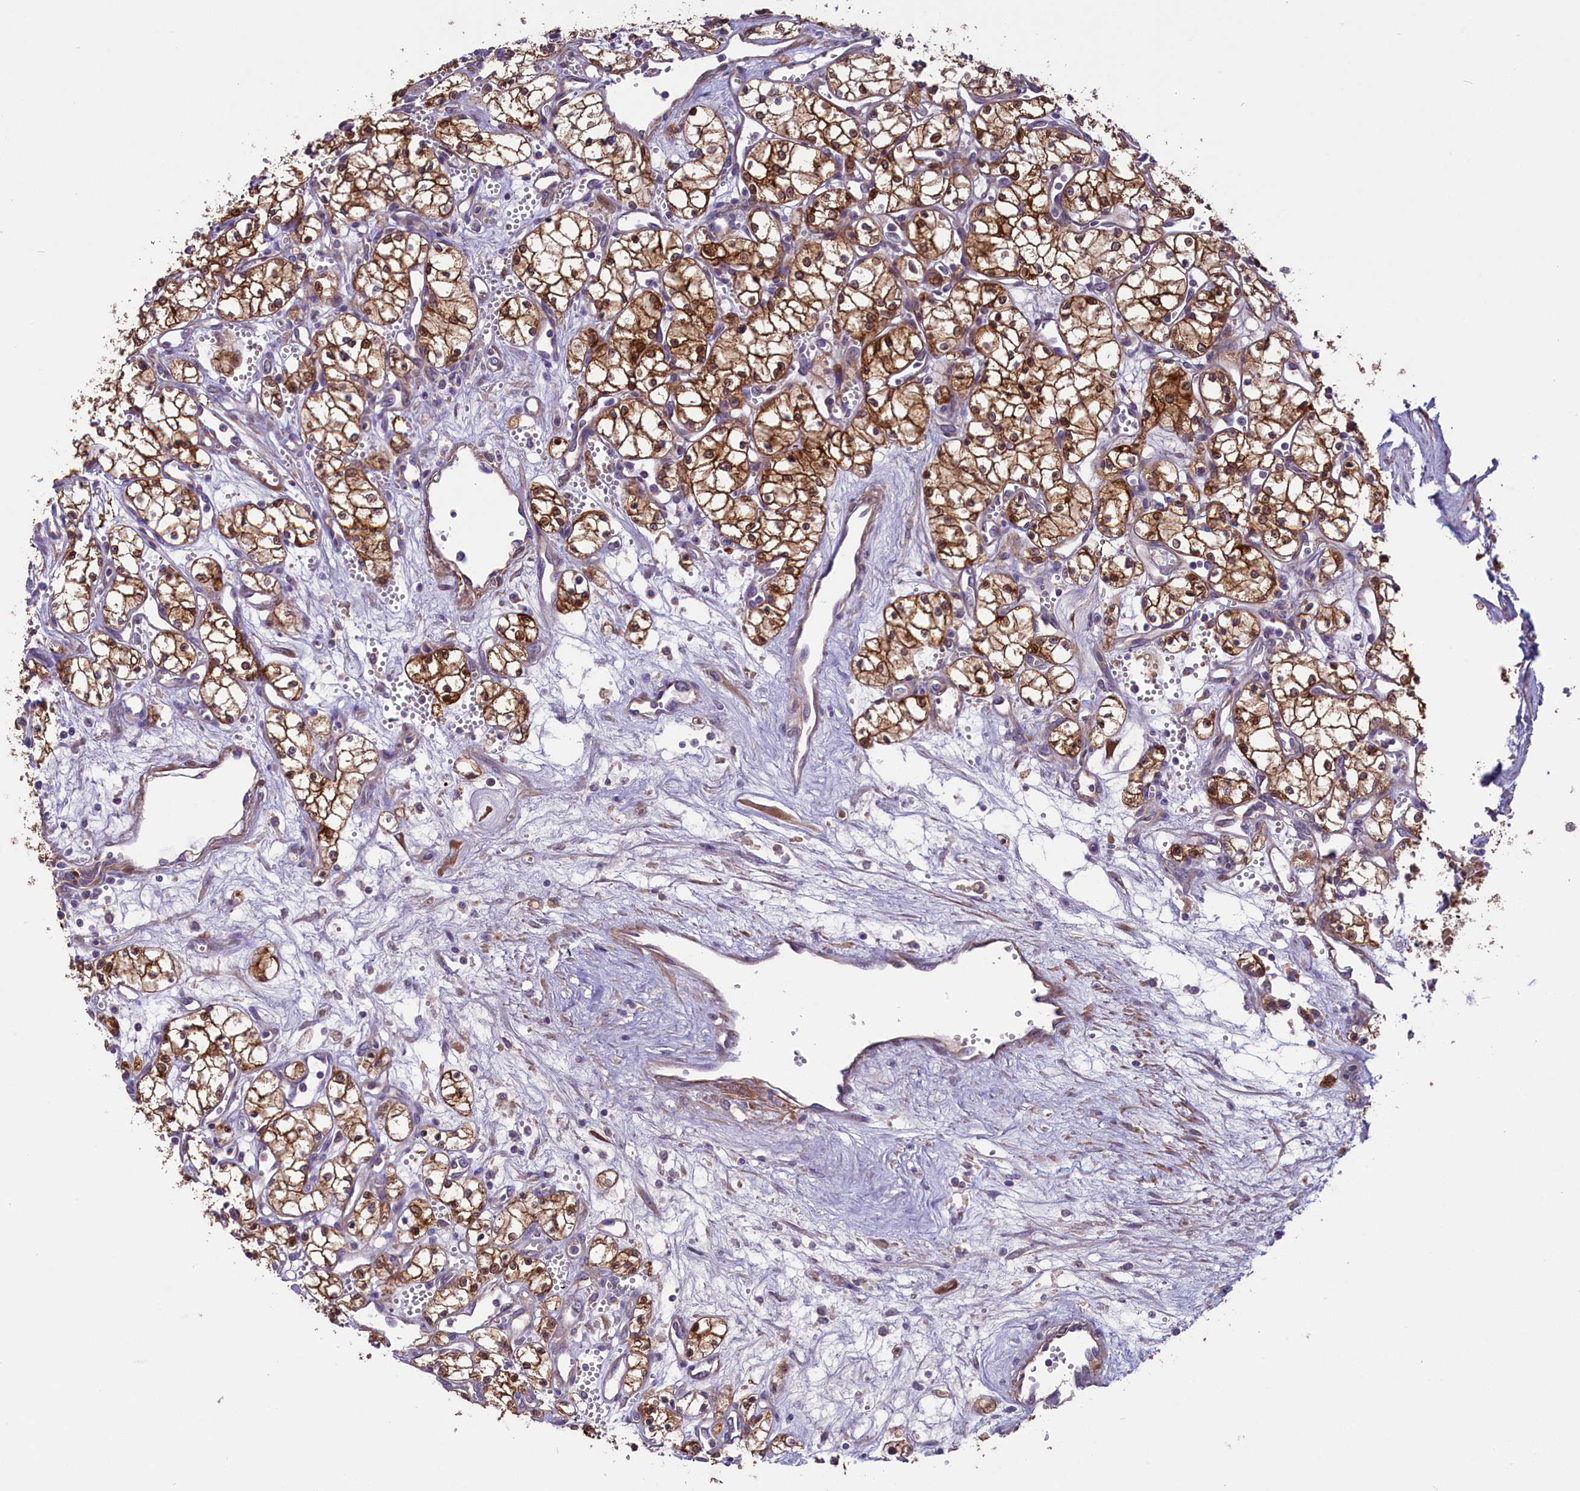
{"staining": {"intensity": "strong", "quantity": ">75%", "location": "cytoplasmic/membranous,nuclear"}, "tissue": "renal cancer", "cell_type": "Tumor cells", "image_type": "cancer", "snomed": [{"axis": "morphology", "description": "Adenocarcinoma, NOS"}, {"axis": "topography", "description": "Kidney"}], "caption": "Immunohistochemical staining of adenocarcinoma (renal) shows high levels of strong cytoplasmic/membranous and nuclear protein staining in about >75% of tumor cells. The staining is performed using DAB brown chromogen to label protein expression. The nuclei are counter-stained blue using hematoxylin.", "gene": "COG8", "patient": {"sex": "male", "age": 59}}